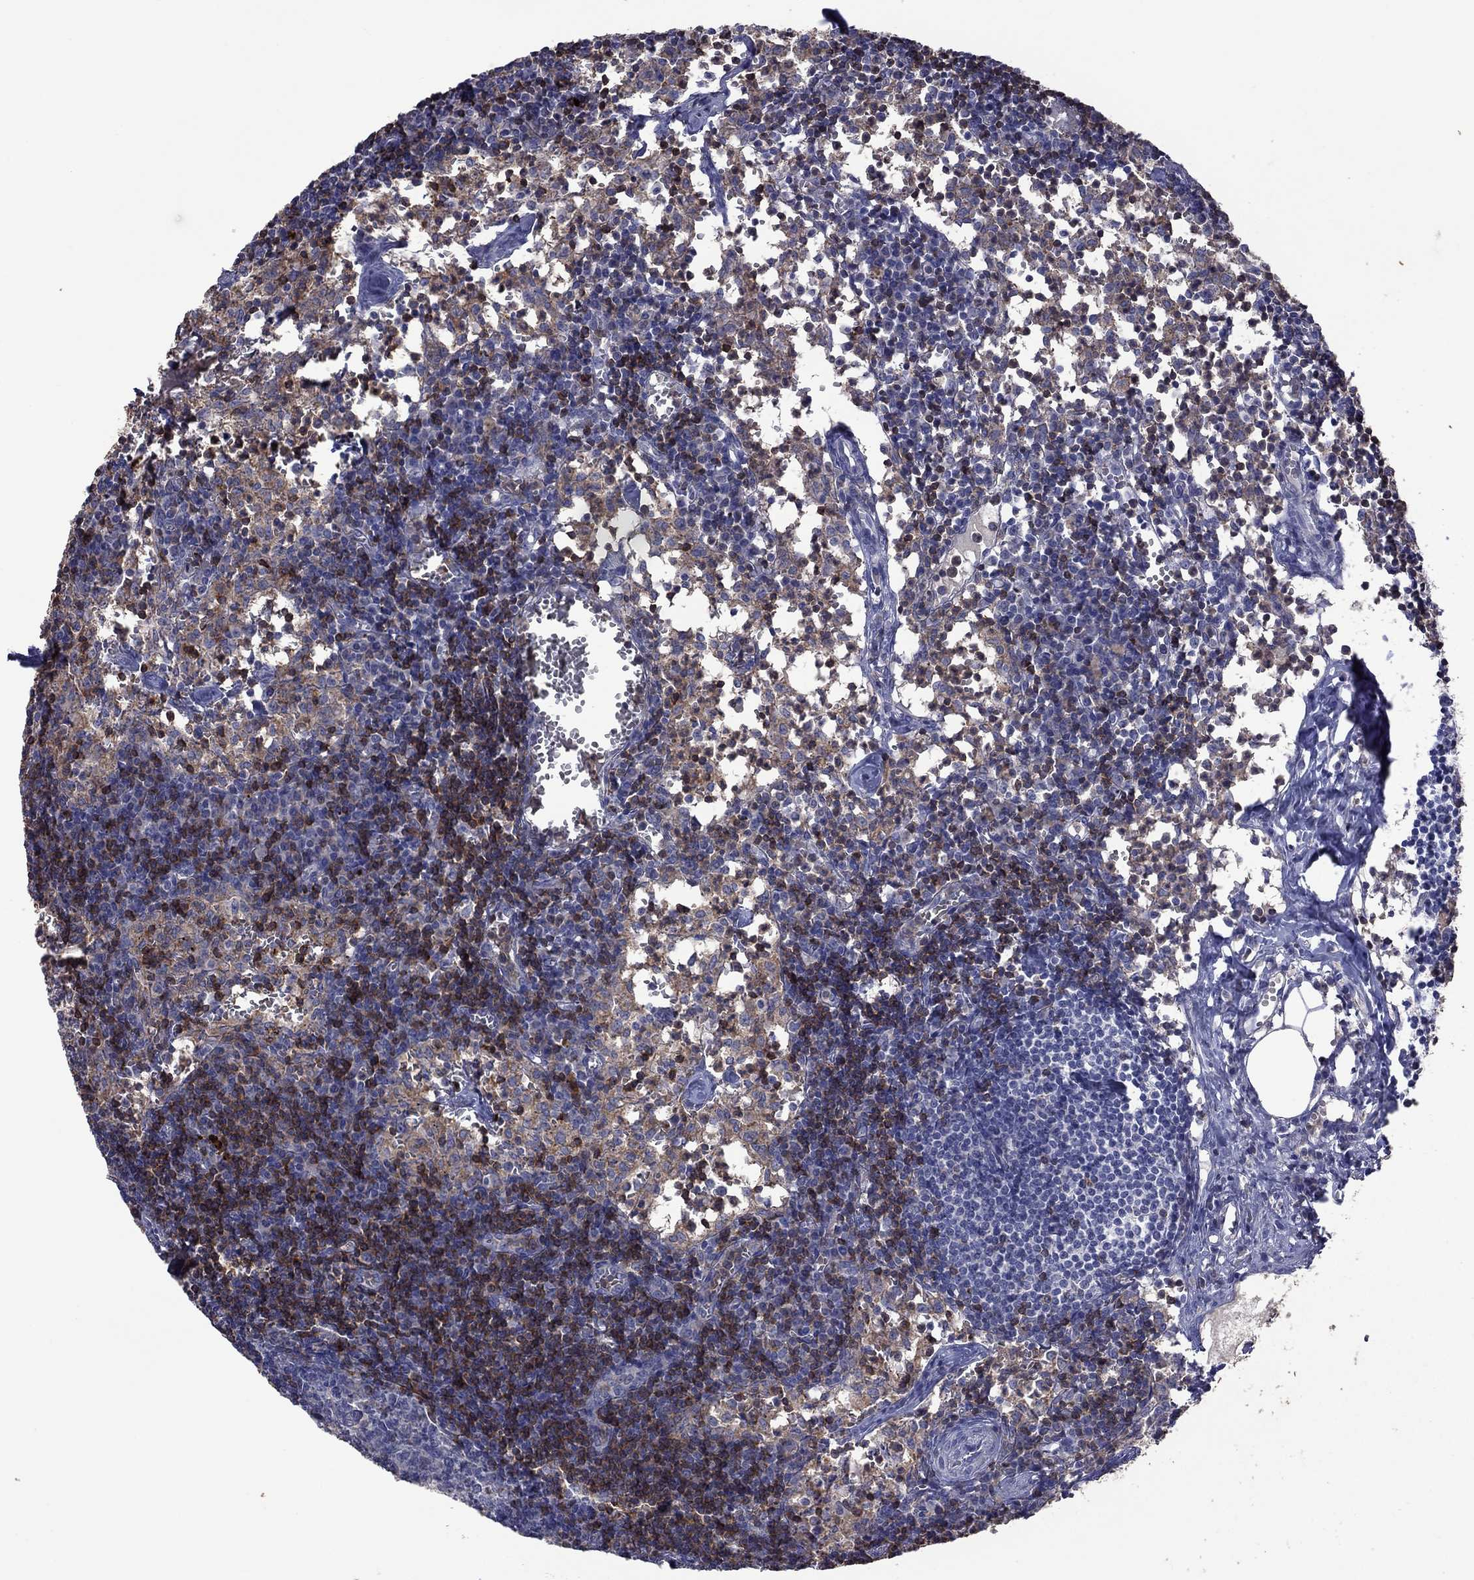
{"staining": {"intensity": "moderate", "quantity": "25%-75%", "location": "cytoplasmic/membranous"}, "tissue": "lymph node", "cell_type": "Germinal center cells", "image_type": "normal", "snomed": [{"axis": "morphology", "description": "Normal tissue, NOS"}, {"axis": "topography", "description": "Lymph node"}], "caption": "Protein expression by immunohistochemistry demonstrates moderate cytoplasmic/membranous staining in approximately 25%-75% of germinal center cells in unremarkable lymph node. The staining was performed using DAB (3,3'-diaminobenzidine) to visualize the protein expression in brown, while the nuclei were stained in blue with hematoxylin (Magnification: 20x).", "gene": "ENSG00000288520", "patient": {"sex": "female", "age": 52}}